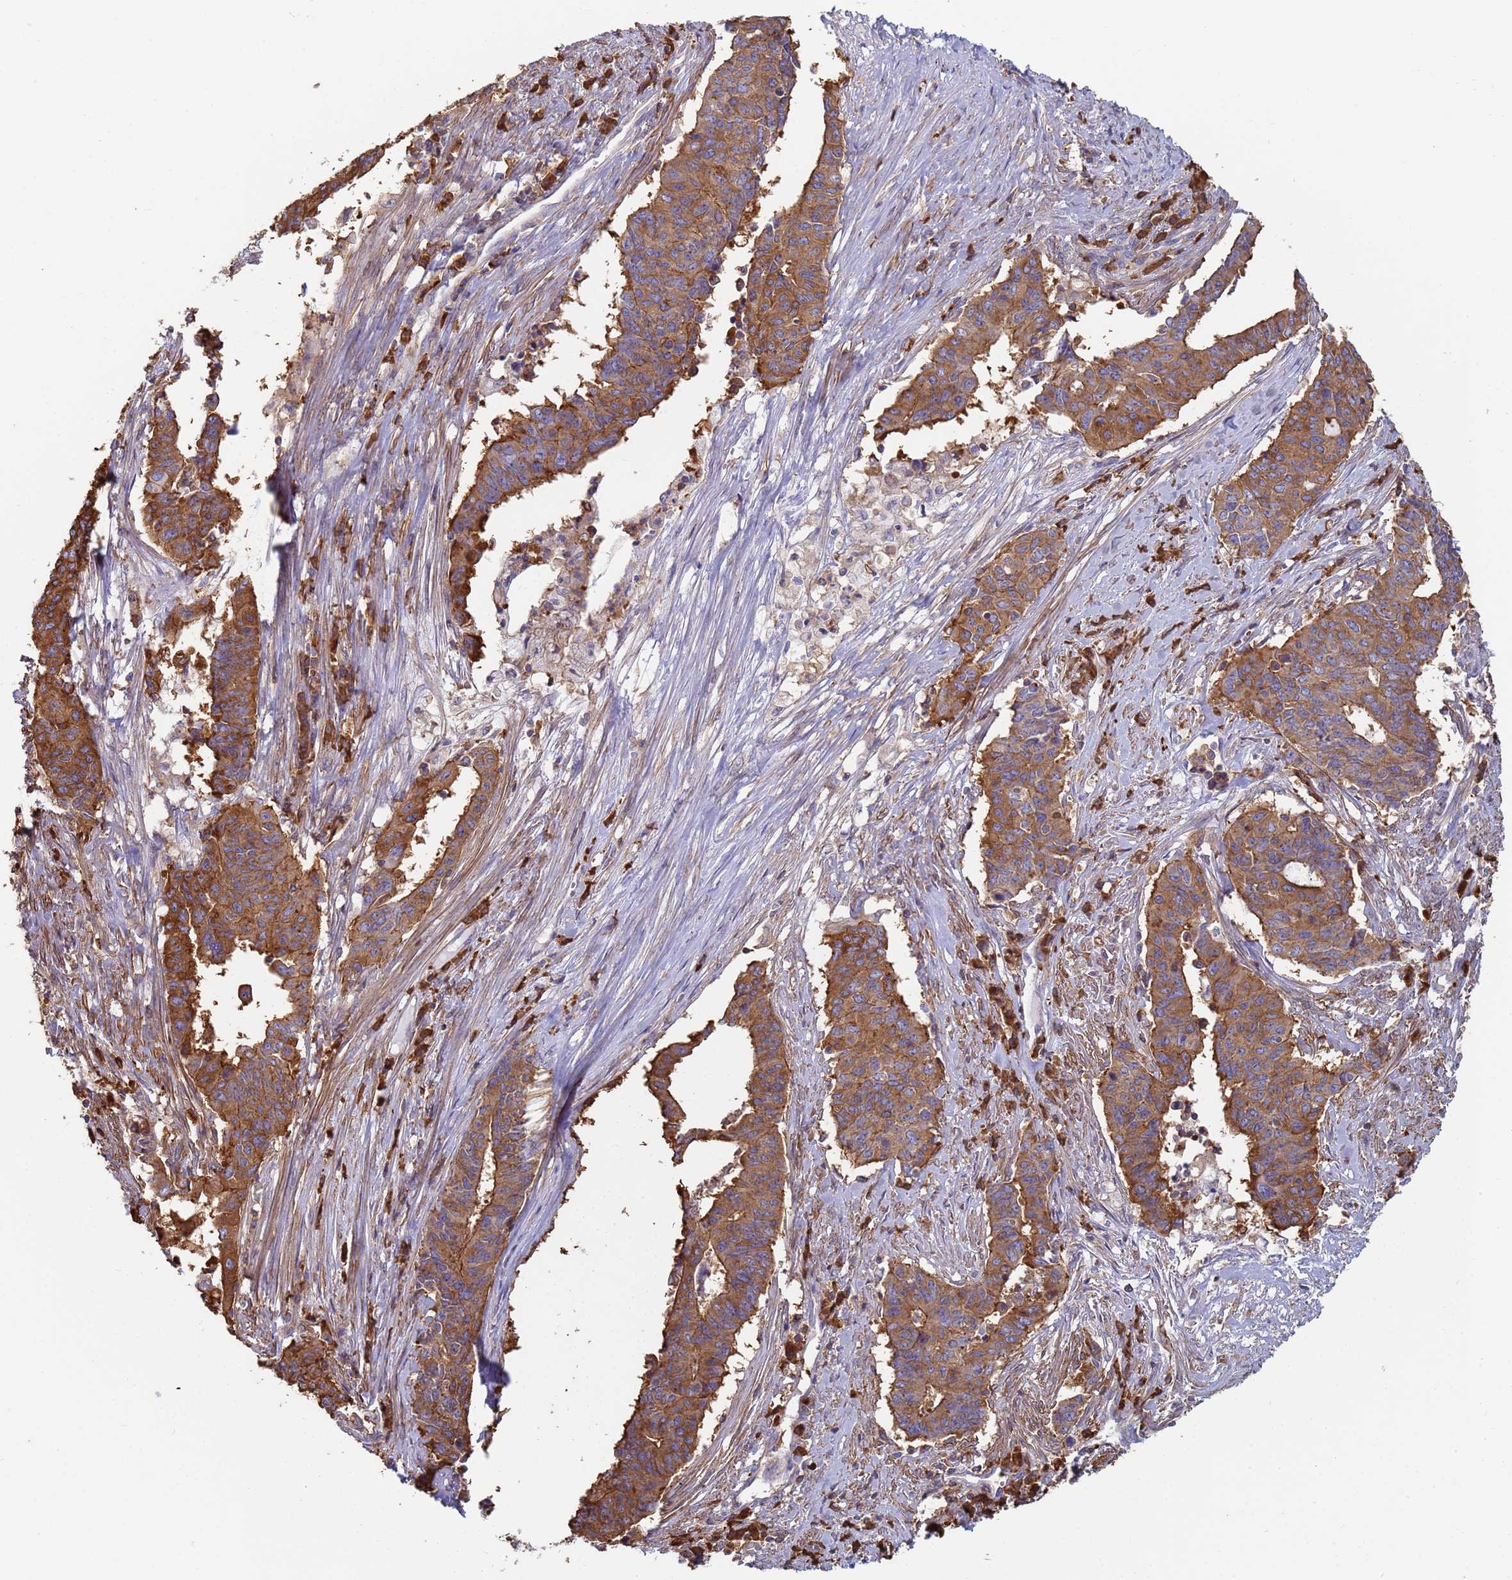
{"staining": {"intensity": "strong", "quantity": ">75%", "location": "cytoplasmic/membranous"}, "tissue": "endometrial cancer", "cell_type": "Tumor cells", "image_type": "cancer", "snomed": [{"axis": "morphology", "description": "Adenocarcinoma, NOS"}, {"axis": "topography", "description": "Endometrium"}], "caption": "Immunohistochemical staining of human adenocarcinoma (endometrial) reveals strong cytoplasmic/membranous protein positivity in about >75% of tumor cells.", "gene": "ZNG1B", "patient": {"sex": "female", "age": 59}}